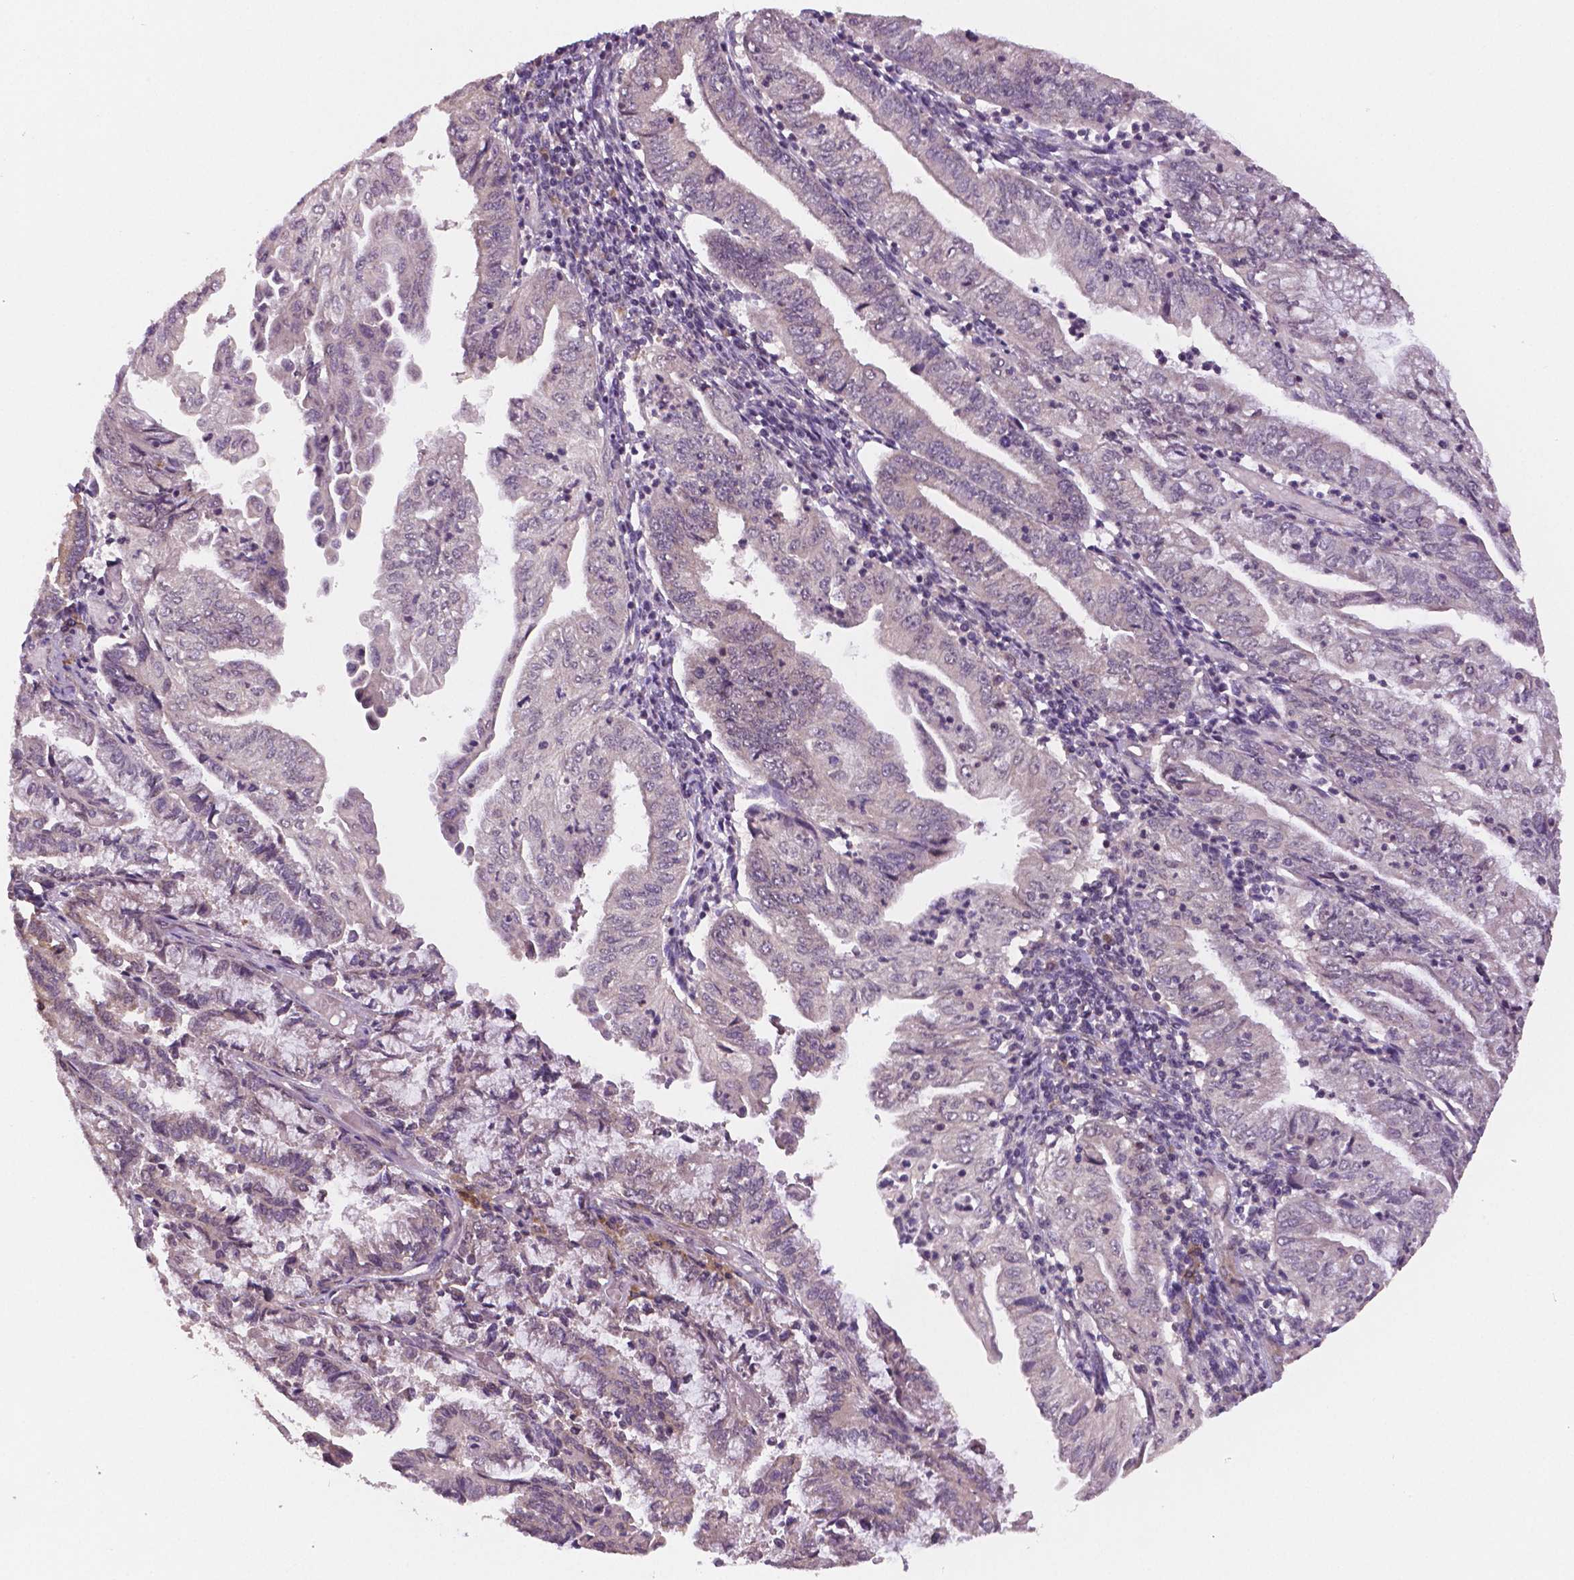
{"staining": {"intensity": "negative", "quantity": "none", "location": "none"}, "tissue": "endometrial cancer", "cell_type": "Tumor cells", "image_type": "cancer", "snomed": [{"axis": "morphology", "description": "Adenocarcinoma, NOS"}, {"axis": "topography", "description": "Endometrium"}], "caption": "Endometrial adenocarcinoma was stained to show a protein in brown. There is no significant staining in tumor cells.", "gene": "STAT3", "patient": {"sex": "female", "age": 55}}